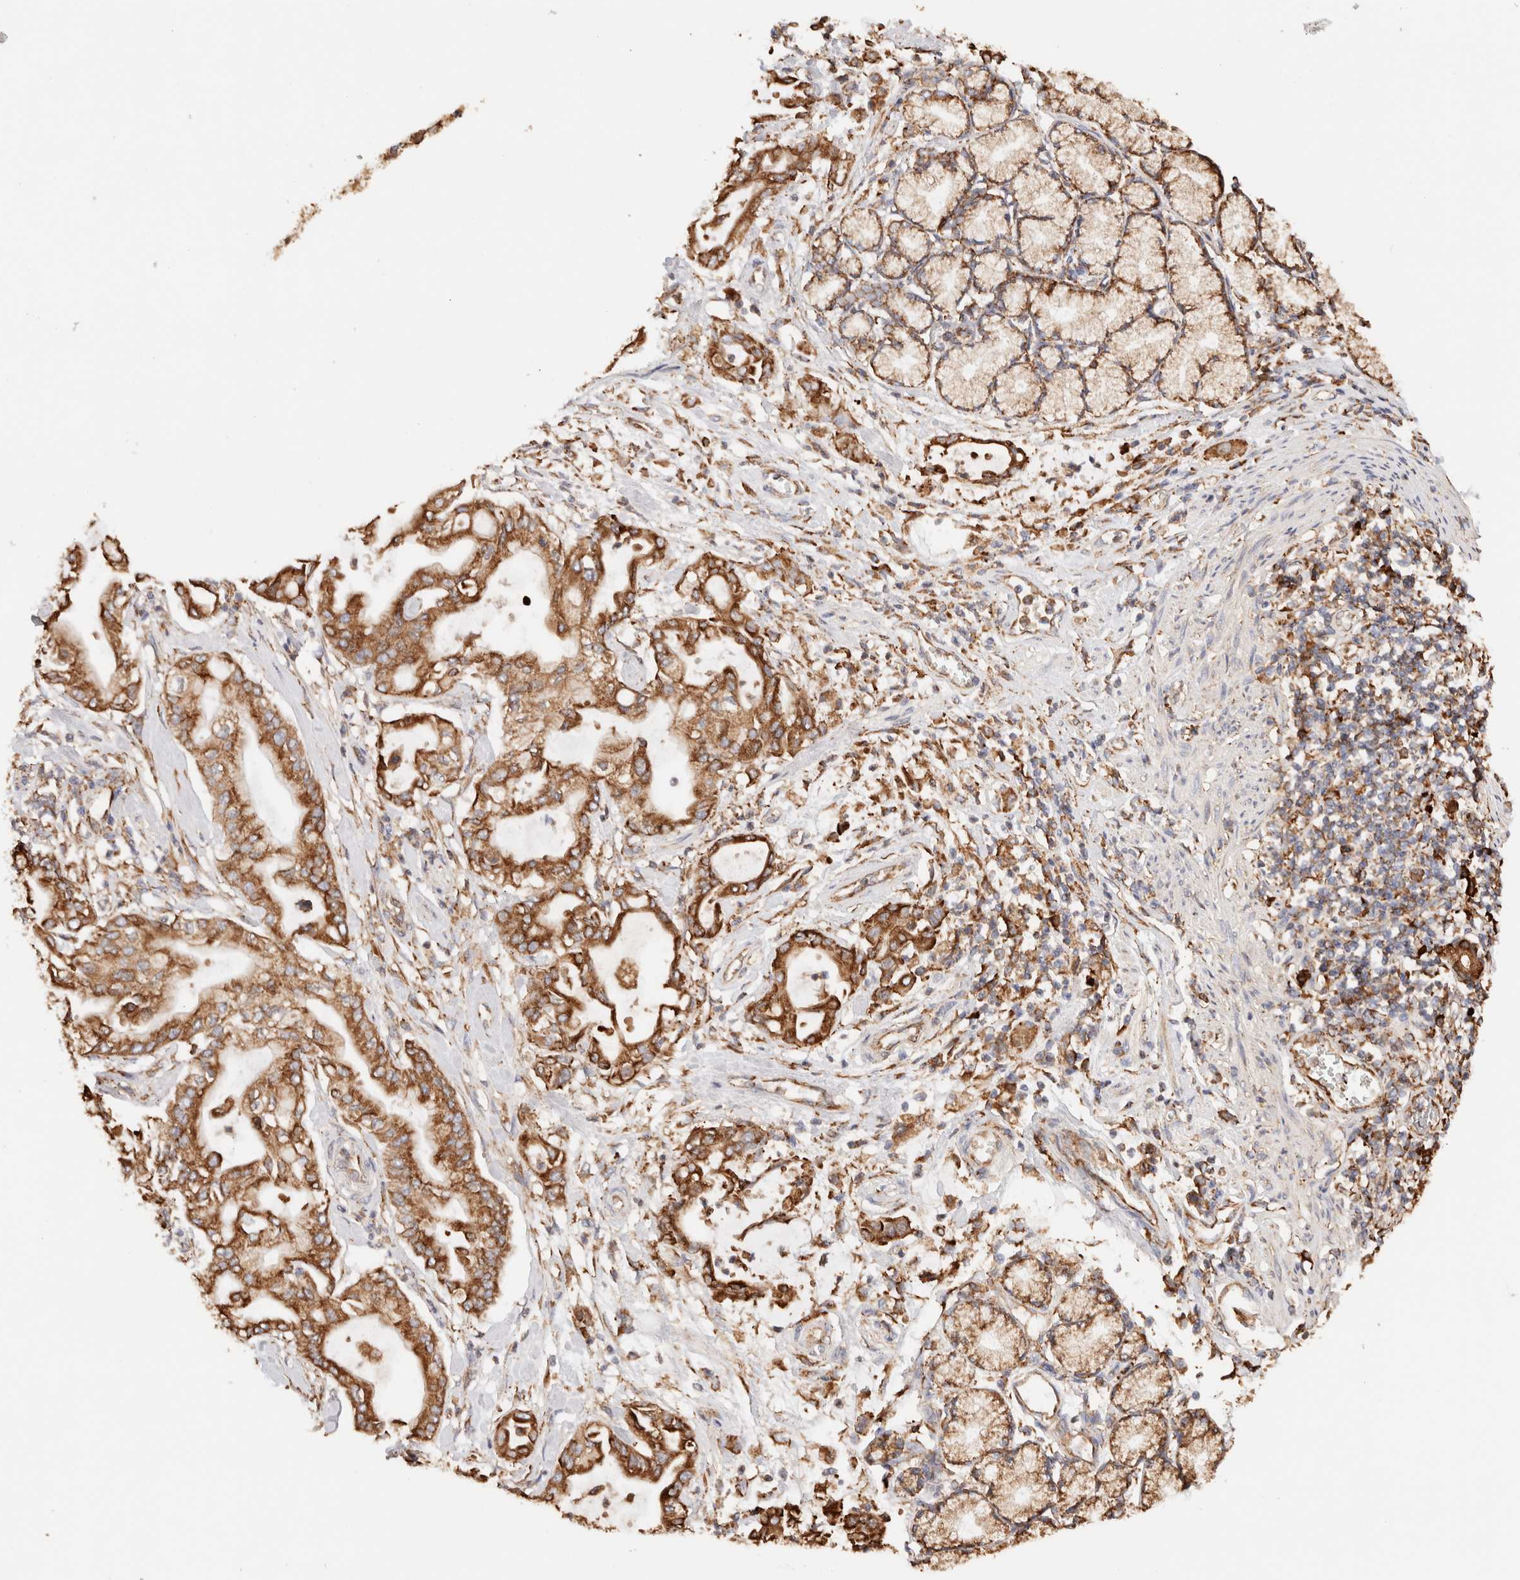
{"staining": {"intensity": "strong", "quantity": ">75%", "location": "cytoplasmic/membranous"}, "tissue": "pancreatic cancer", "cell_type": "Tumor cells", "image_type": "cancer", "snomed": [{"axis": "morphology", "description": "Adenocarcinoma, NOS"}, {"axis": "morphology", "description": "Adenocarcinoma, metastatic, NOS"}, {"axis": "topography", "description": "Lymph node"}, {"axis": "topography", "description": "Pancreas"}, {"axis": "topography", "description": "Duodenum"}], "caption": "The image shows staining of metastatic adenocarcinoma (pancreatic), revealing strong cytoplasmic/membranous protein staining (brown color) within tumor cells.", "gene": "FER", "patient": {"sex": "female", "age": 64}}